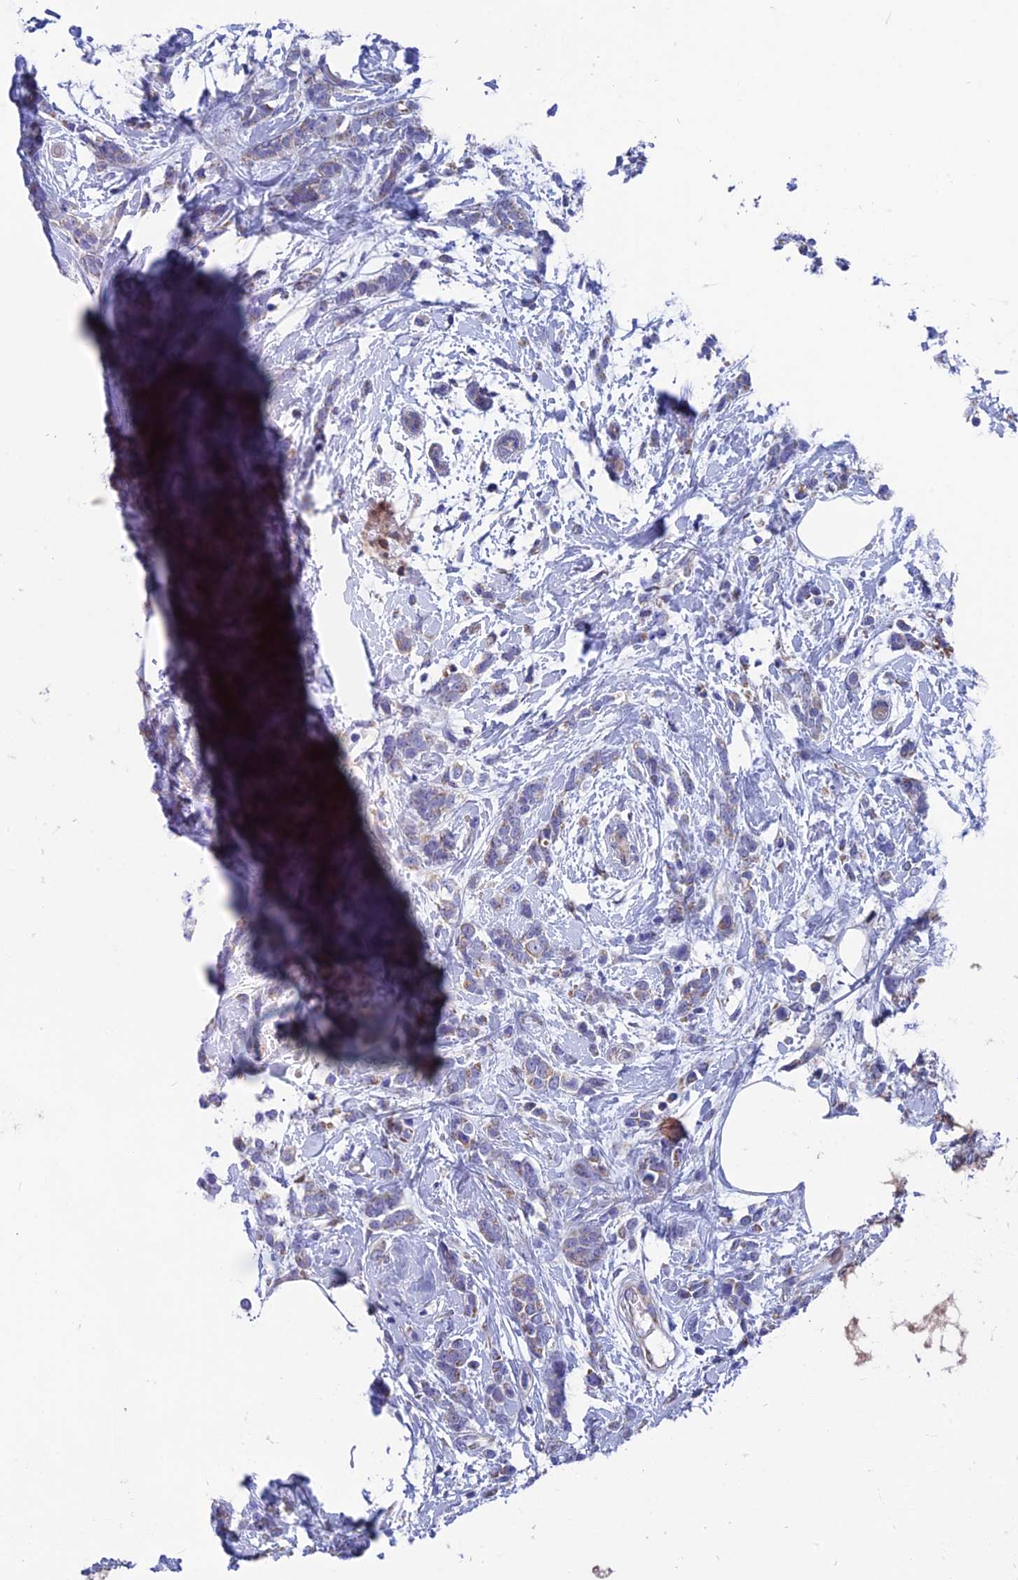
{"staining": {"intensity": "weak", "quantity": "<25%", "location": "cytoplasmic/membranous"}, "tissue": "breast cancer", "cell_type": "Tumor cells", "image_type": "cancer", "snomed": [{"axis": "morphology", "description": "Lobular carcinoma"}, {"axis": "topography", "description": "Breast"}], "caption": "DAB (3,3'-diaminobenzidine) immunohistochemical staining of breast cancer exhibits no significant expression in tumor cells. (Brightfield microscopy of DAB IHC at high magnification).", "gene": "AK4", "patient": {"sex": "female", "age": 58}}